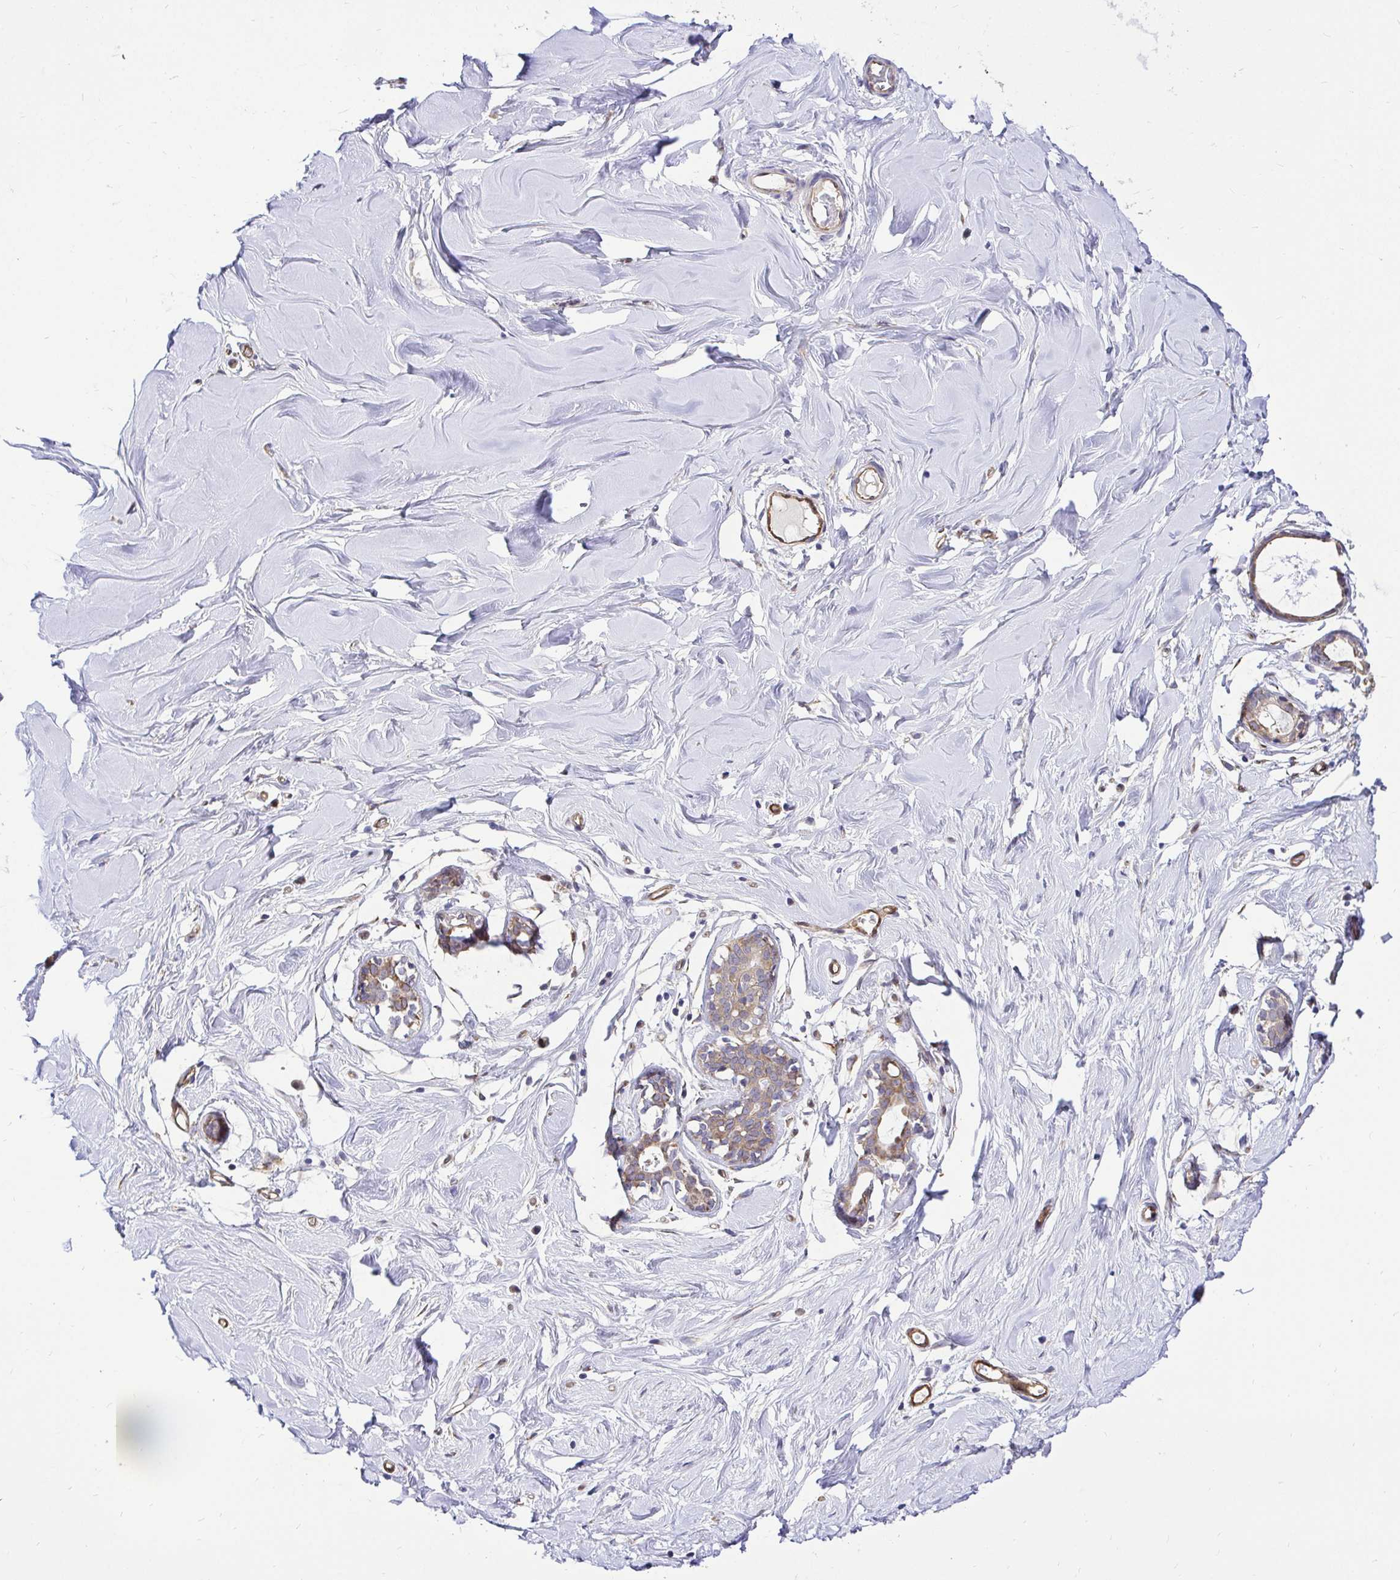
{"staining": {"intensity": "negative", "quantity": "none", "location": "none"}, "tissue": "breast", "cell_type": "Adipocytes", "image_type": "normal", "snomed": [{"axis": "morphology", "description": "Normal tissue, NOS"}, {"axis": "topography", "description": "Breast"}], "caption": "Protein analysis of normal breast exhibits no significant staining in adipocytes.", "gene": "CCDC122", "patient": {"sex": "female", "age": 27}}